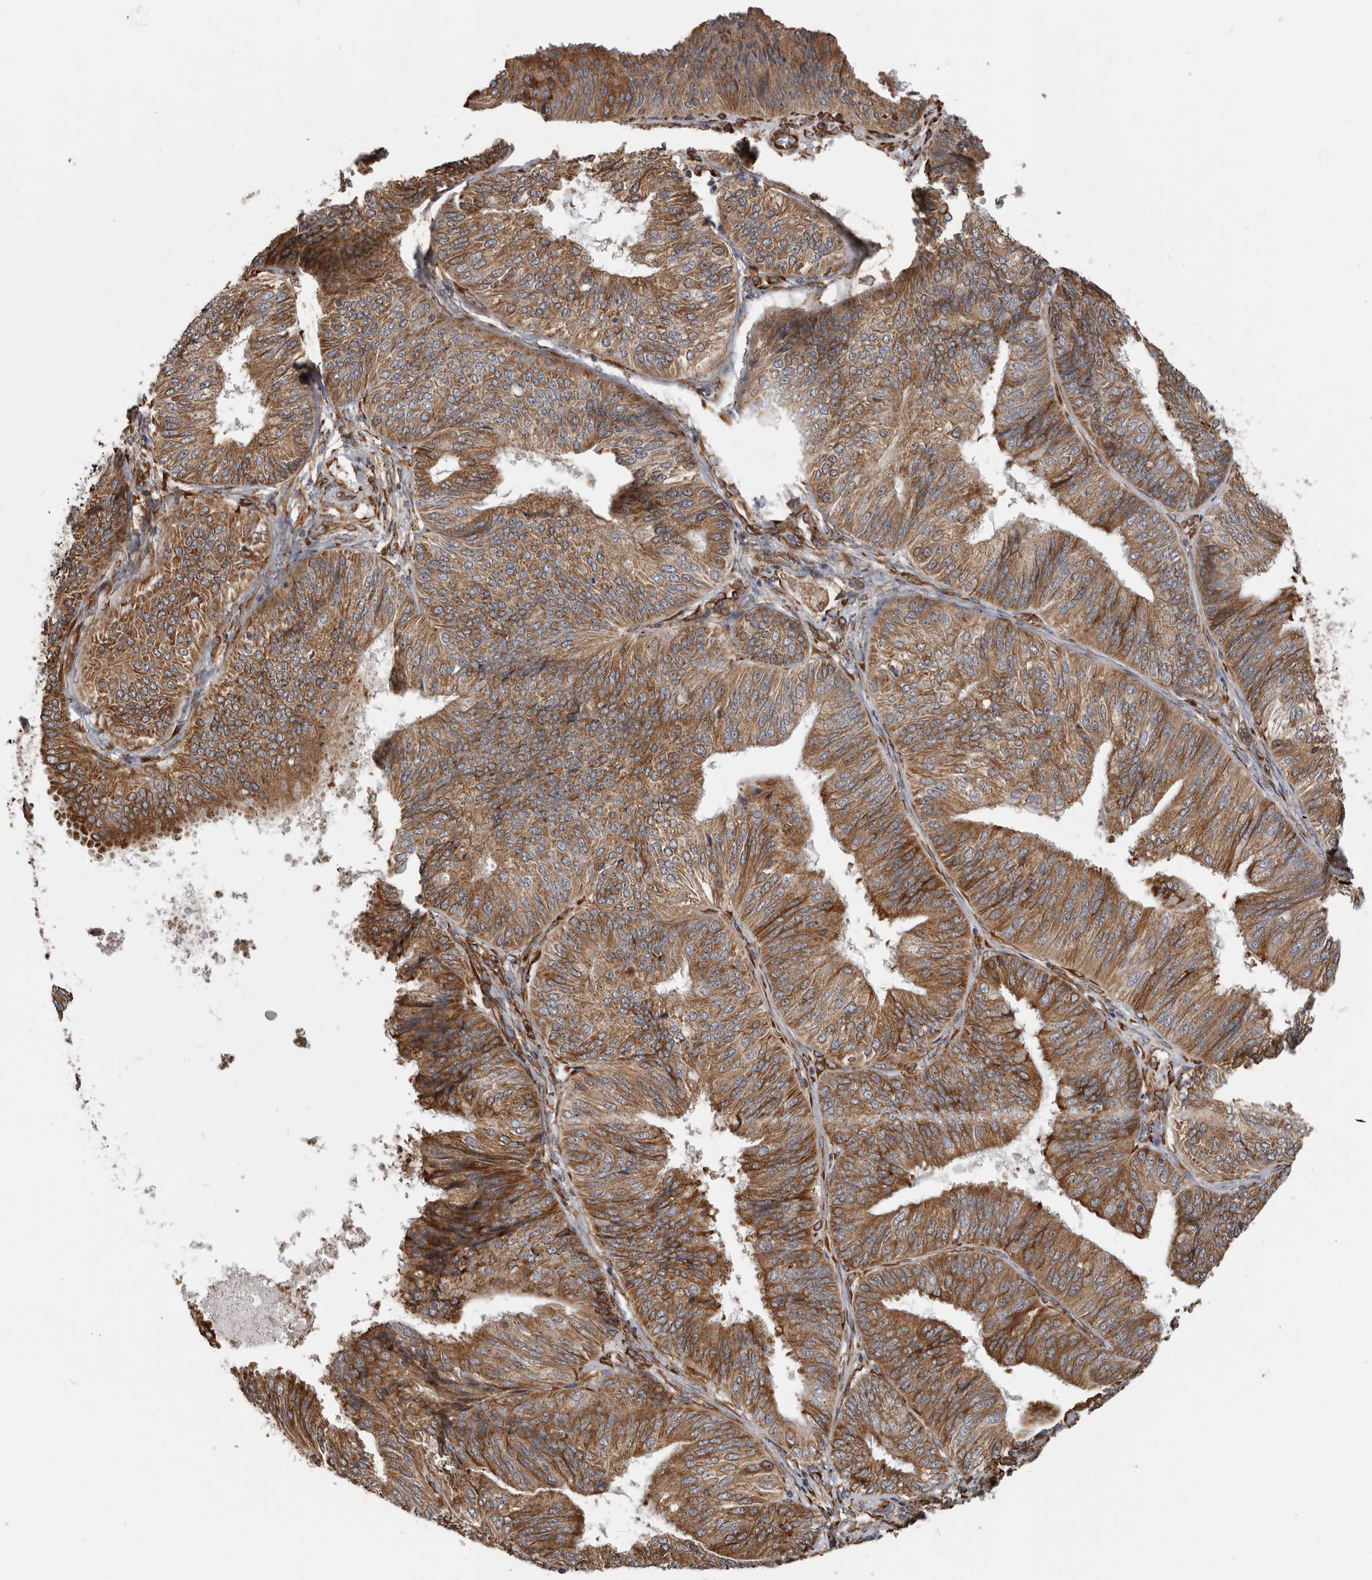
{"staining": {"intensity": "moderate", "quantity": ">75%", "location": "cytoplasmic/membranous"}, "tissue": "endometrial cancer", "cell_type": "Tumor cells", "image_type": "cancer", "snomed": [{"axis": "morphology", "description": "Adenocarcinoma, NOS"}, {"axis": "topography", "description": "Endometrium"}], "caption": "Human endometrial adenocarcinoma stained with a protein marker exhibits moderate staining in tumor cells.", "gene": "CEP350", "patient": {"sex": "female", "age": 58}}